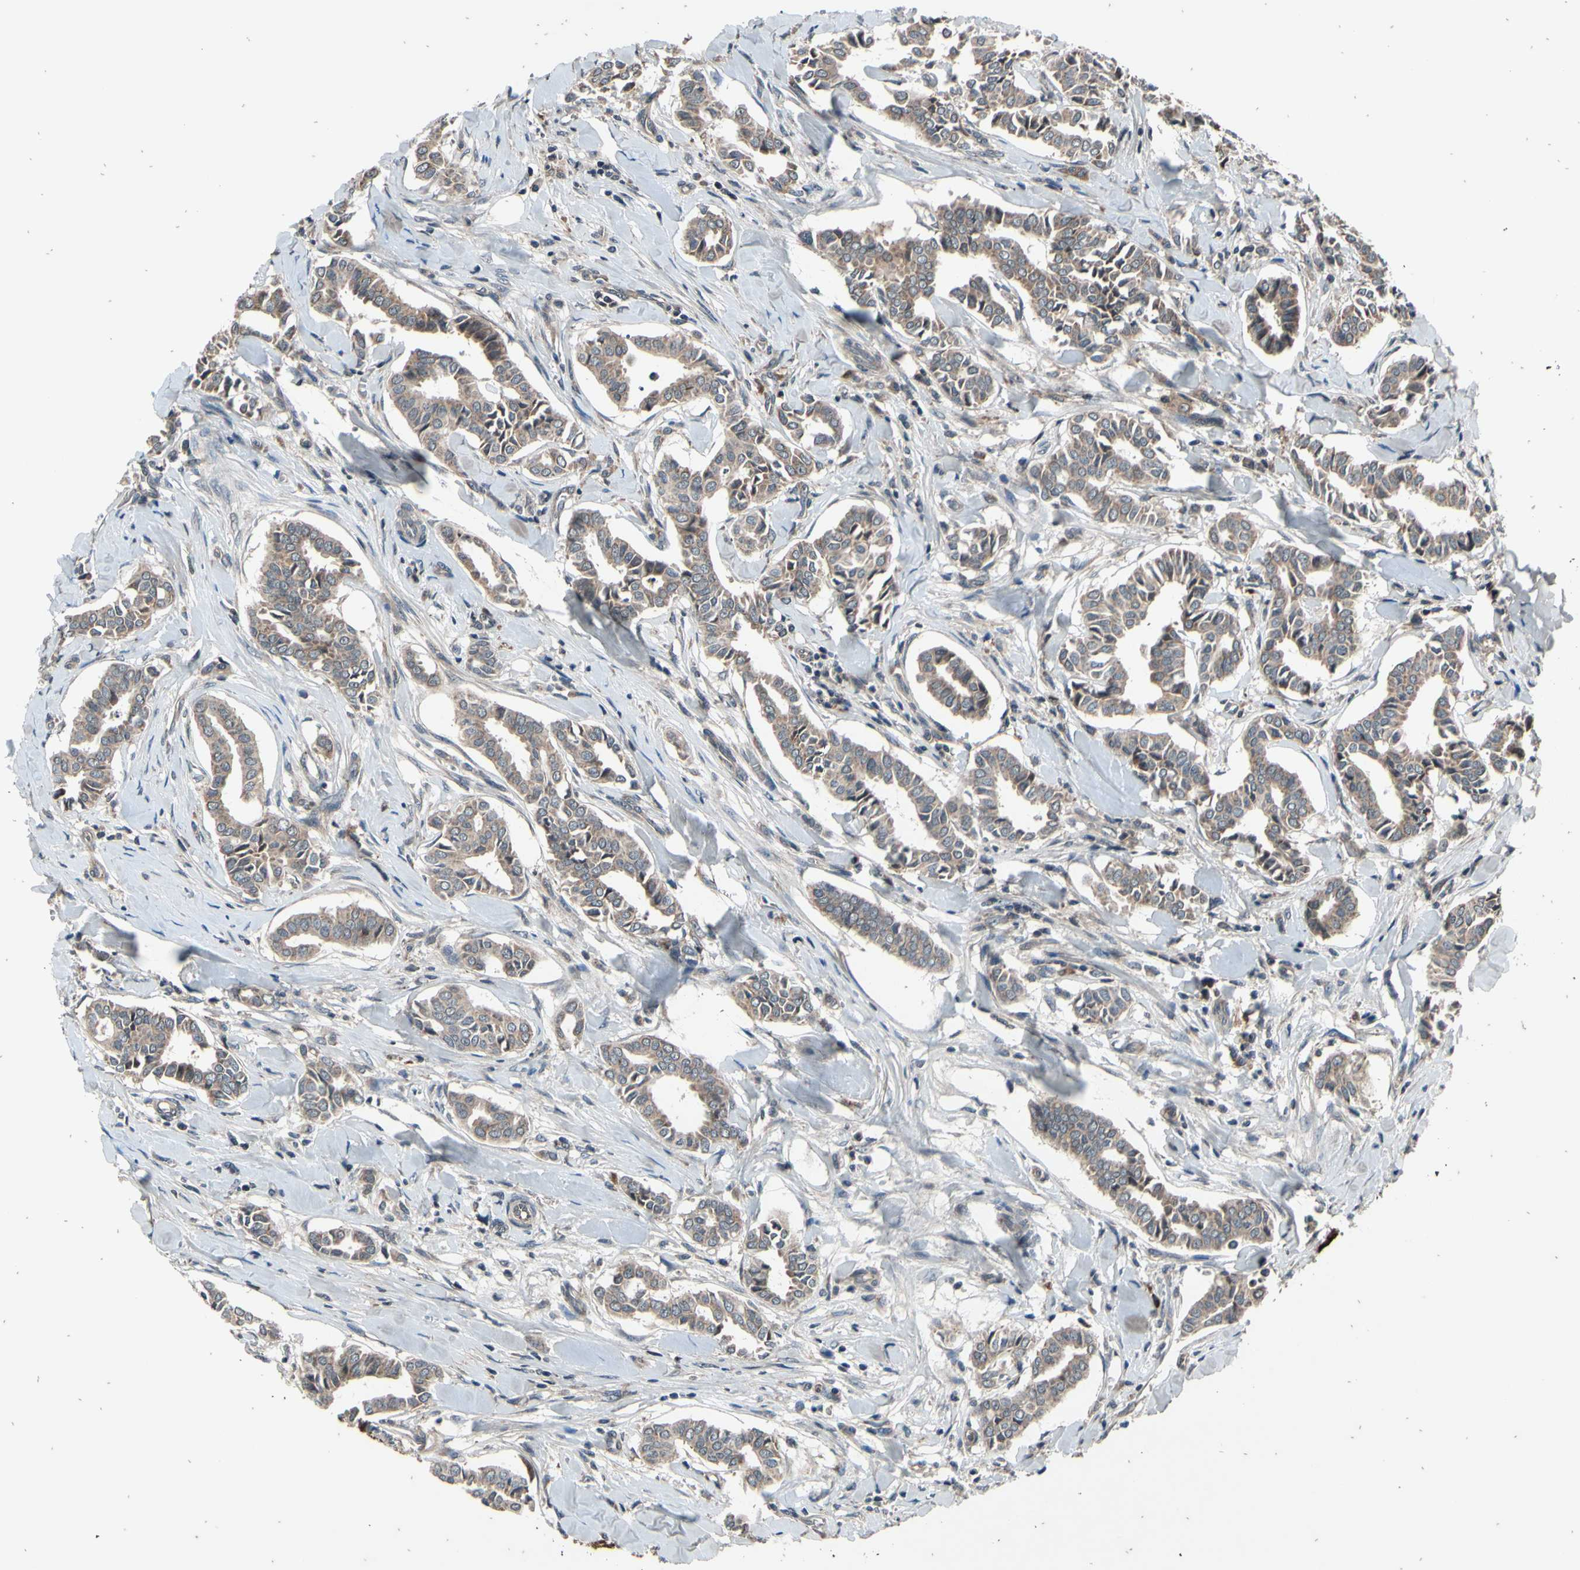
{"staining": {"intensity": "weak", "quantity": ">75%", "location": "cytoplasmic/membranous"}, "tissue": "head and neck cancer", "cell_type": "Tumor cells", "image_type": "cancer", "snomed": [{"axis": "morphology", "description": "Adenocarcinoma, NOS"}, {"axis": "topography", "description": "Salivary gland"}, {"axis": "topography", "description": "Head-Neck"}], "caption": "Immunohistochemistry photomicrograph of neoplastic tissue: head and neck cancer (adenocarcinoma) stained using IHC shows low levels of weak protein expression localized specifically in the cytoplasmic/membranous of tumor cells, appearing as a cytoplasmic/membranous brown color.", "gene": "MBTPS2", "patient": {"sex": "female", "age": 59}}